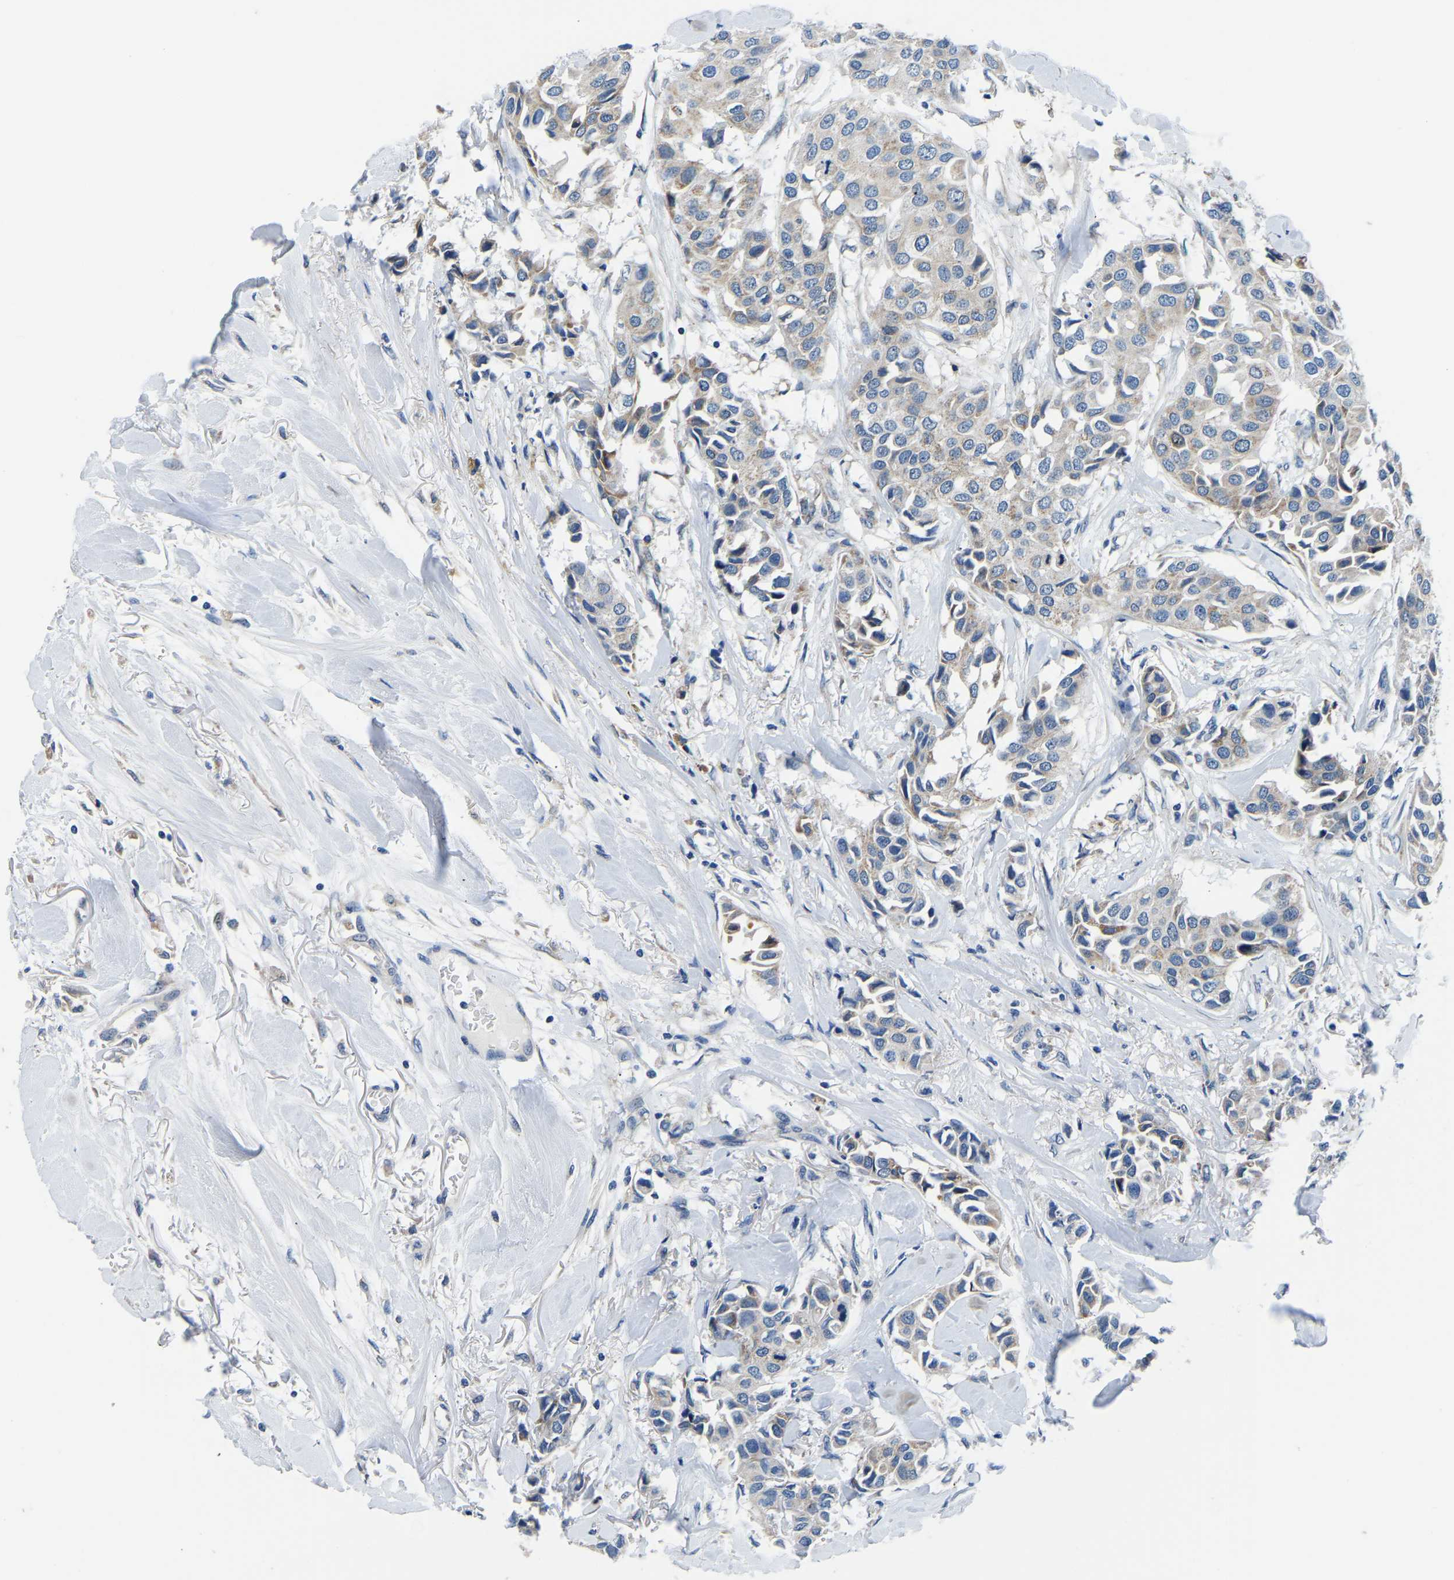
{"staining": {"intensity": "weak", "quantity": "25%-75%", "location": "cytoplasmic/membranous"}, "tissue": "breast cancer", "cell_type": "Tumor cells", "image_type": "cancer", "snomed": [{"axis": "morphology", "description": "Duct carcinoma"}, {"axis": "topography", "description": "Breast"}], "caption": "A brown stain shows weak cytoplasmic/membranous positivity of a protein in human breast invasive ductal carcinoma tumor cells.", "gene": "LIAS", "patient": {"sex": "female", "age": 80}}